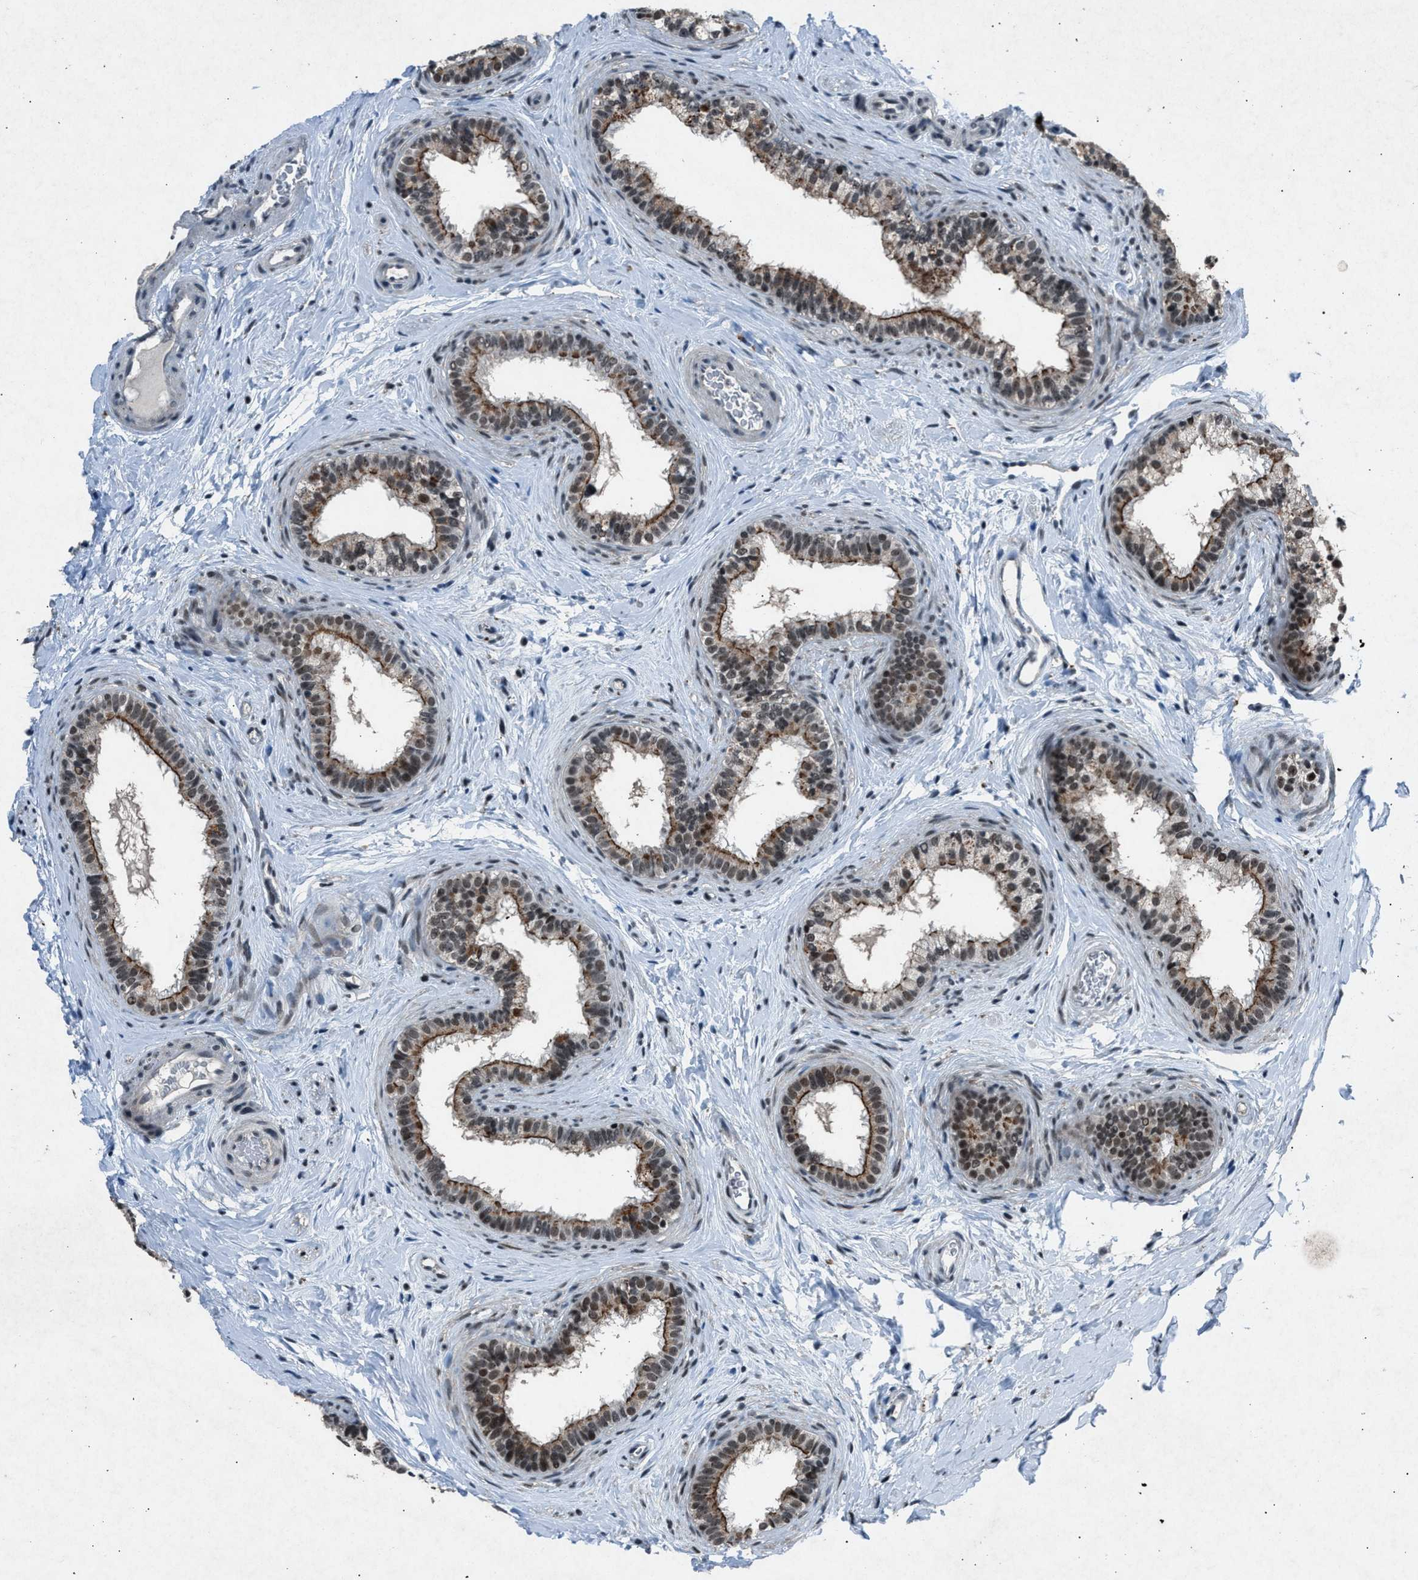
{"staining": {"intensity": "moderate", "quantity": ">75%", "location": "cytoplasmic/membranous,nuclear"}, "tissue": "epididymis", "cell_type": "Glandular cells", "image_type": "normal", "snomed": [{"axis": "morphology", "description": "Normal tissue, NOS"}, {"axis": "topography", "description": "Testis"}, {"axis": "topography", "description": "Epididymis"}], "caption": "Epididymis stained with a brown dye demonstrates moderate cytoplasmic/membranous,nuclear positive staining in about >75% of glandular cells.", "gene": "ADCY1", "patient": {"sex": "male", "age": 36}}